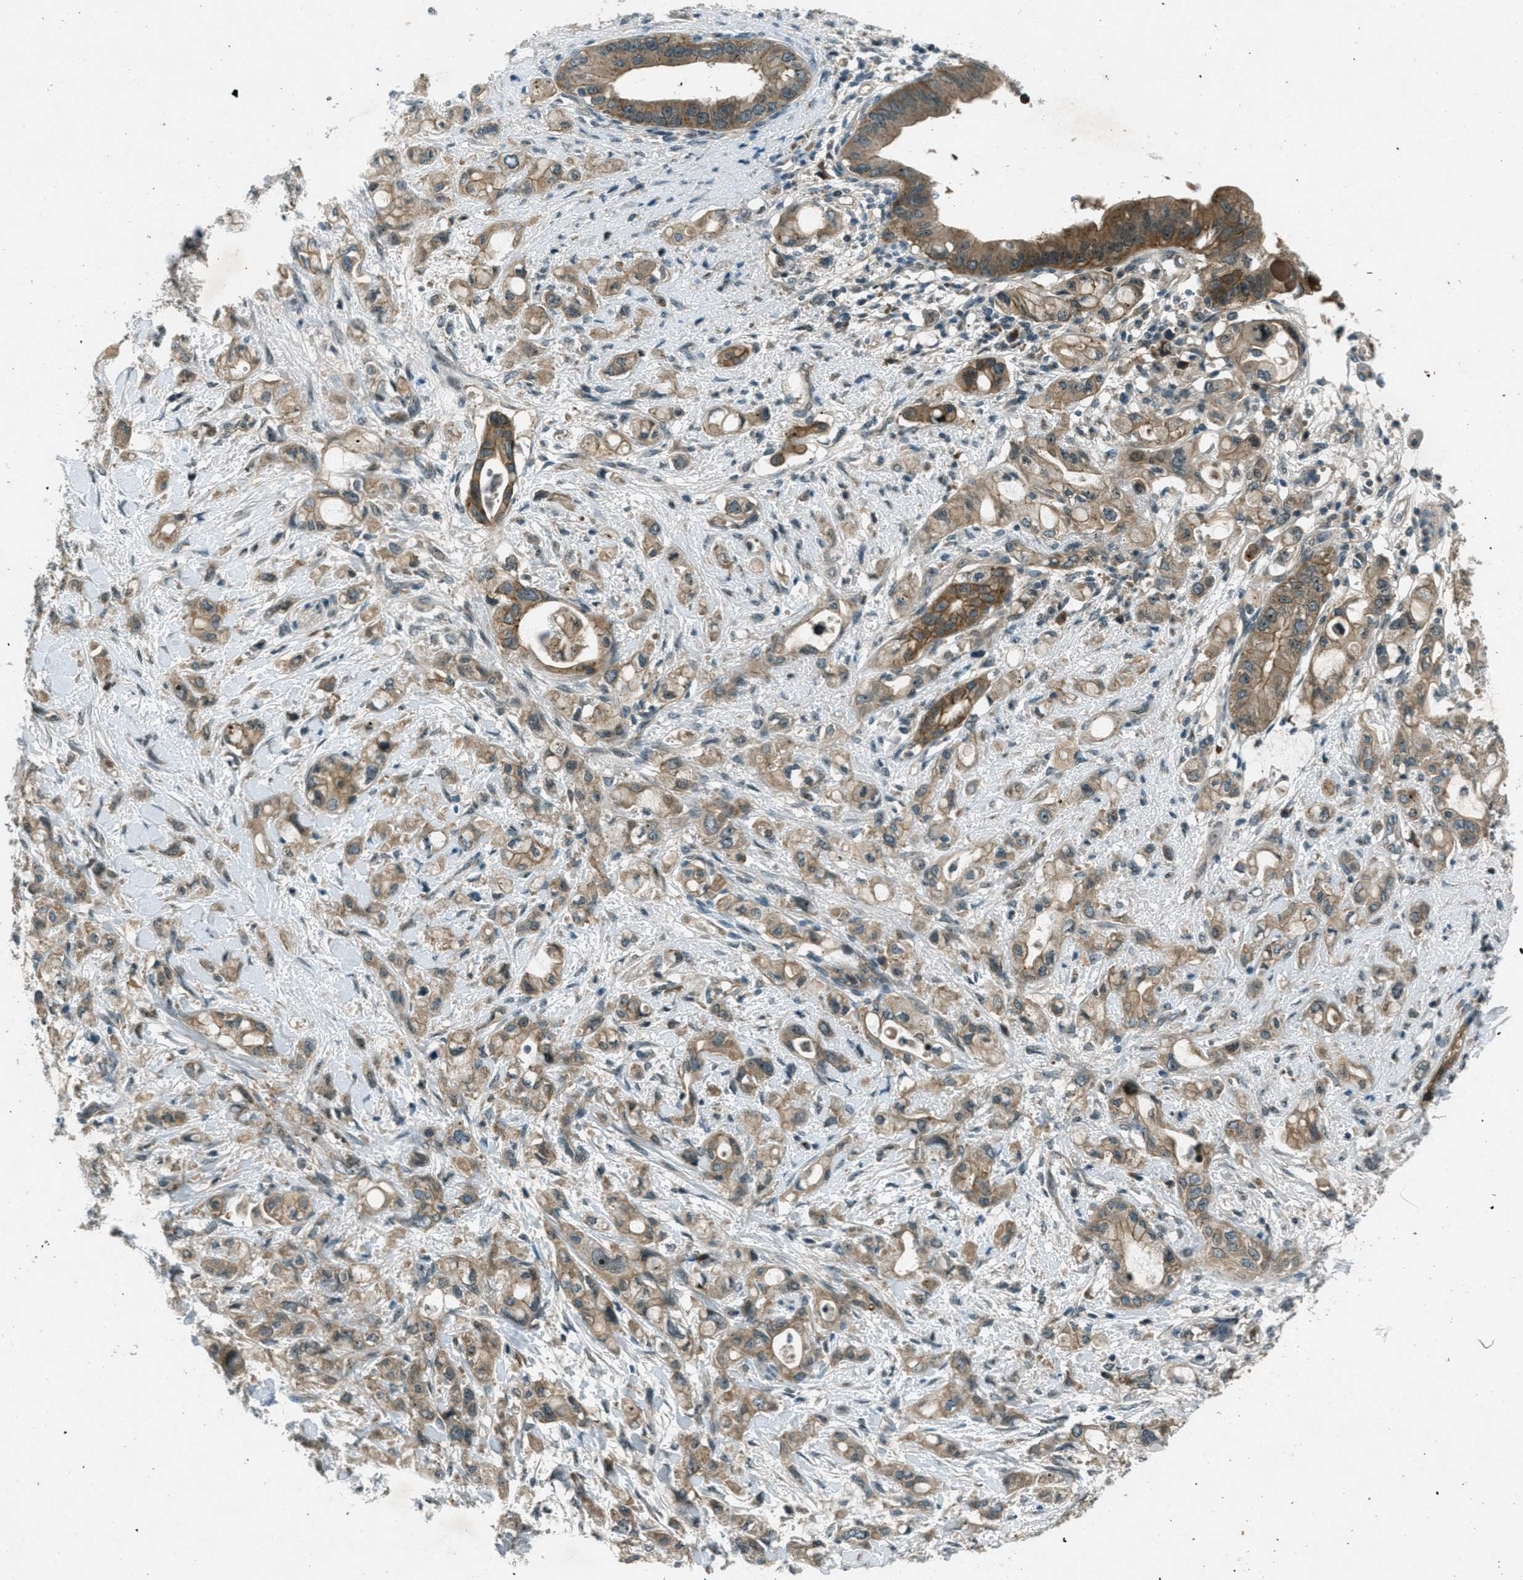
{"staining": {"intensity": "moderate", "quantity": ">75%", "location": "cytoplasmic/membranous"}, "tissue": "pancreatic cancer", "cell_type": "Tumor cells", "image_type": "cancer", "snomed": [{"axis": "morphology", "description": "Adenocarcinoma, NOS"}, {"axis": "topography", "description": "Pancreas"}], "caption": "A micrograph of pancreatic adenocarcinoma stained for a protein demonstrates moderate cytoplasmic/membranous brown staining in tumor cells. (Brightfield microscopy of DAB IHC at high magnification).", "gene": "STK11", "patient": {"sex": "female", "age": 56}}